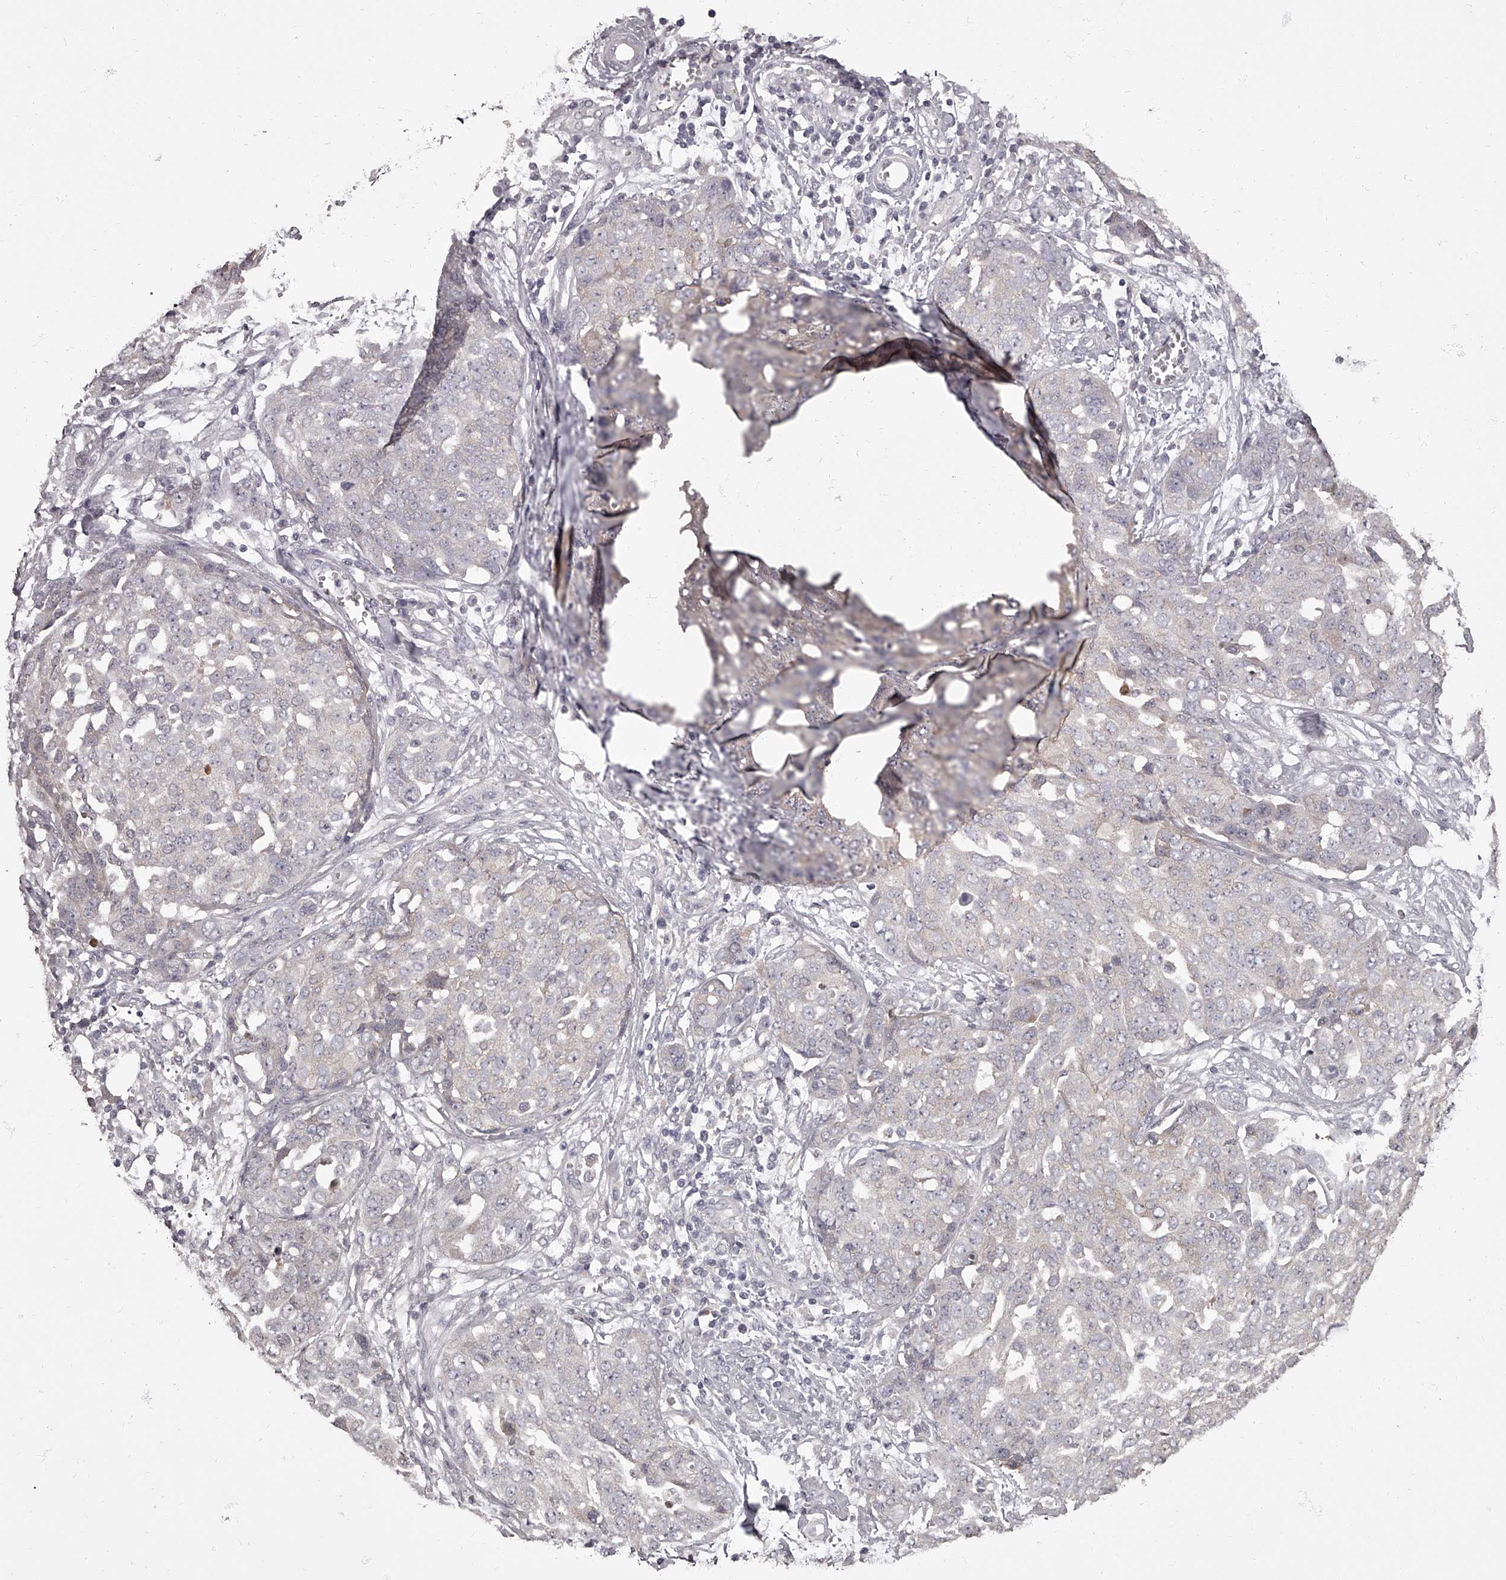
{"staining": {"intensity": "negative", "quantity": "none", "location": "none"}, "tissue": "ovarian cancer", "cell_type": "Tumor cells", "image_type": "cancer", "snomed": [{"axis": "morphology", "description": "Cystadenocarcinoma, serous, NOS"}, {"axis": "topography", "description": "Soft tissue"}, {"axis": "topography", "description": "Ovary"}], "caption": "DAB (3,3'-diaminobenzidine) immunohistochemical staining of human ovarian serous cystadenocarcinoma shows no significant expression in tumor cells.", "gene": "APEH", "patient": {"sex": "female", "age": 57}}